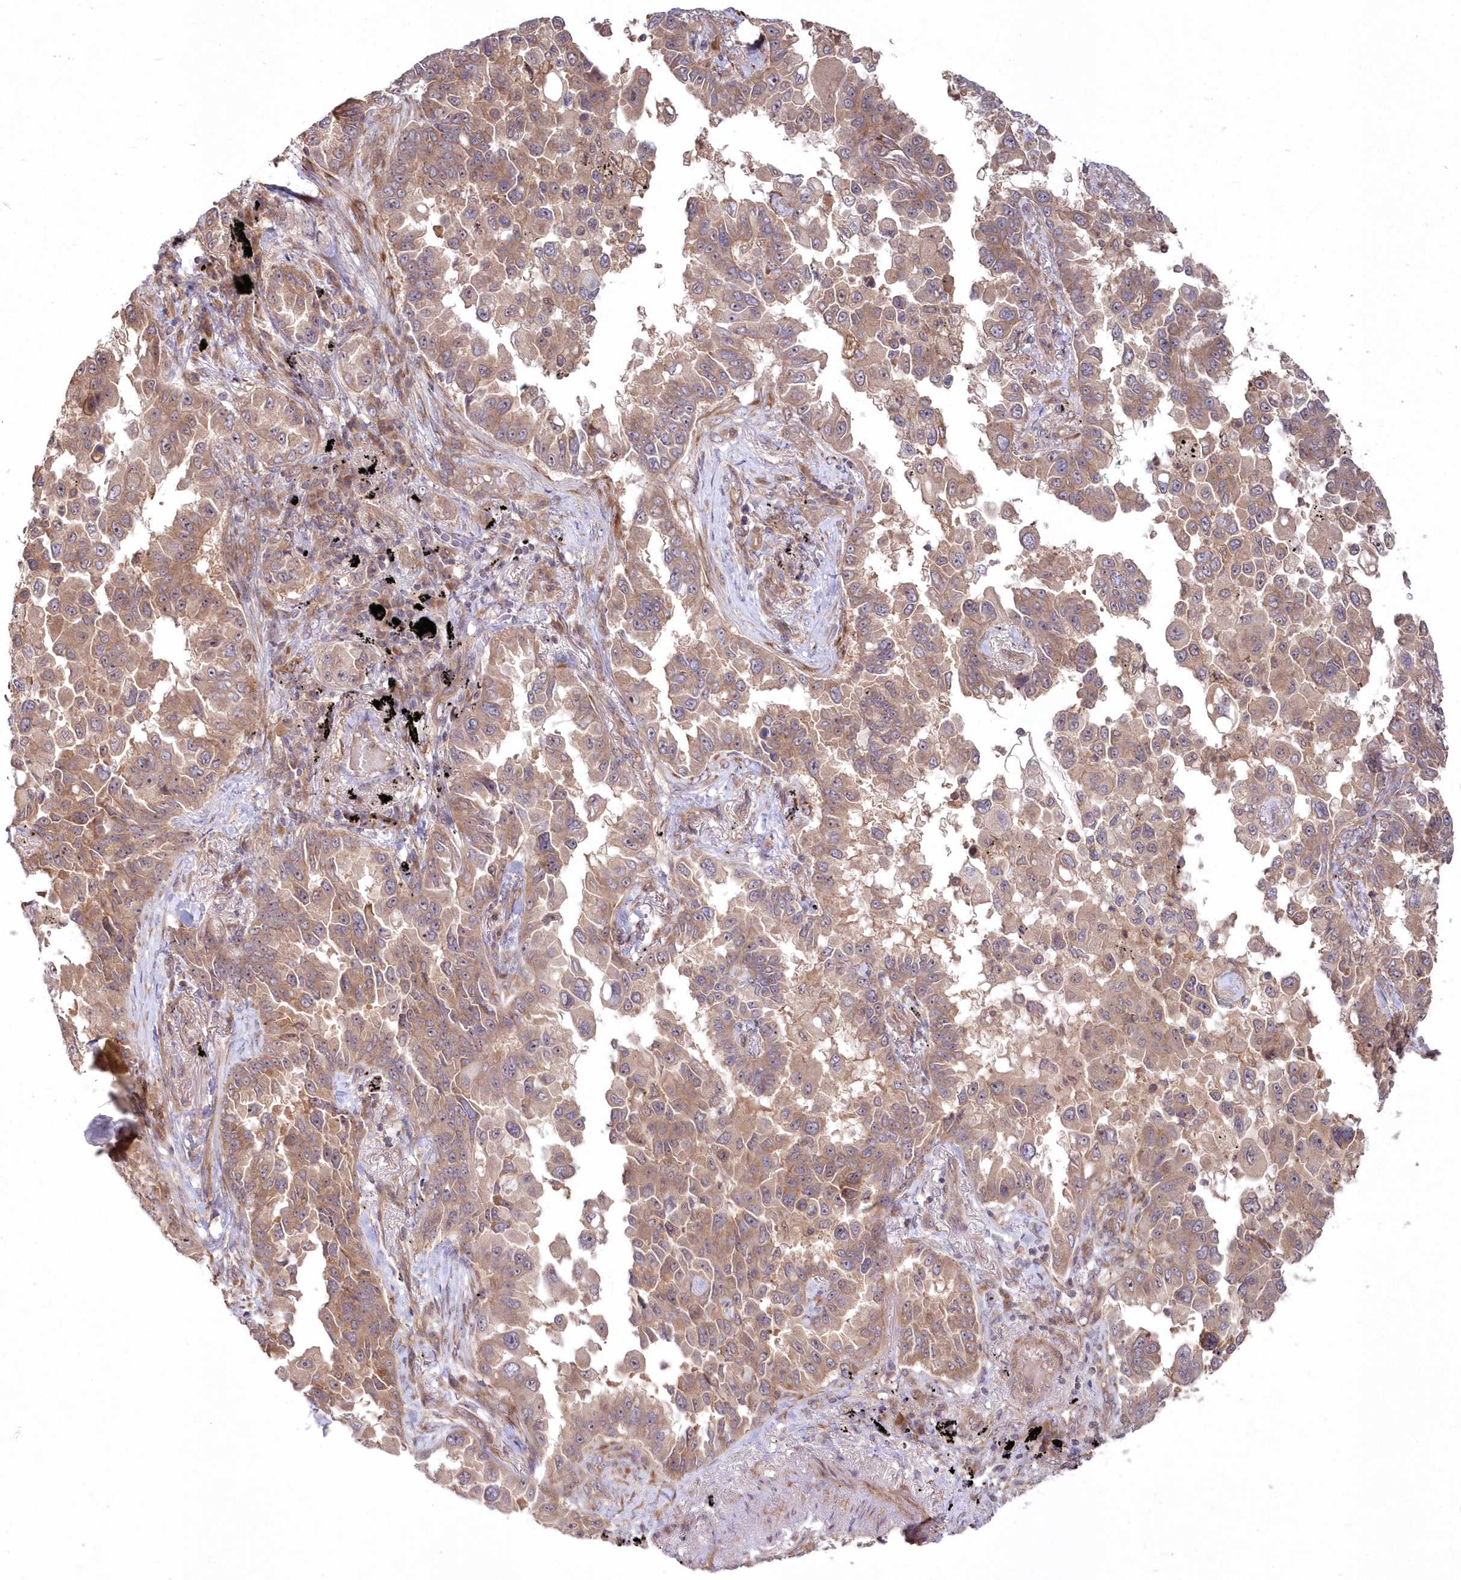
{"staining": {"intensity": "moderate", "quantity": ">75%", "location": "cytoplasmic/membranous,nuclear"}, "tissue": "lung cancer", "cell_type": "Tumor cells", "image_type": "cancer", "snomed": [{"axis": "morphology", "description": "Adenocarcinoma, NOS"}, {"axis": "topography", "description": "Lung"}], "caption": "Lung cancer stained with IHC shows moderate cytoplasmic/membranous and nuclear positivity in about >75% of tumor cells. Using DAB (3,3'-diaminobenzidine) (brown) and hematoxylin (blue) stains, captured at high magnification using brightfield microscopy.", "gene": "TBCA", "patient": {"sex": "female", "age": 67}}